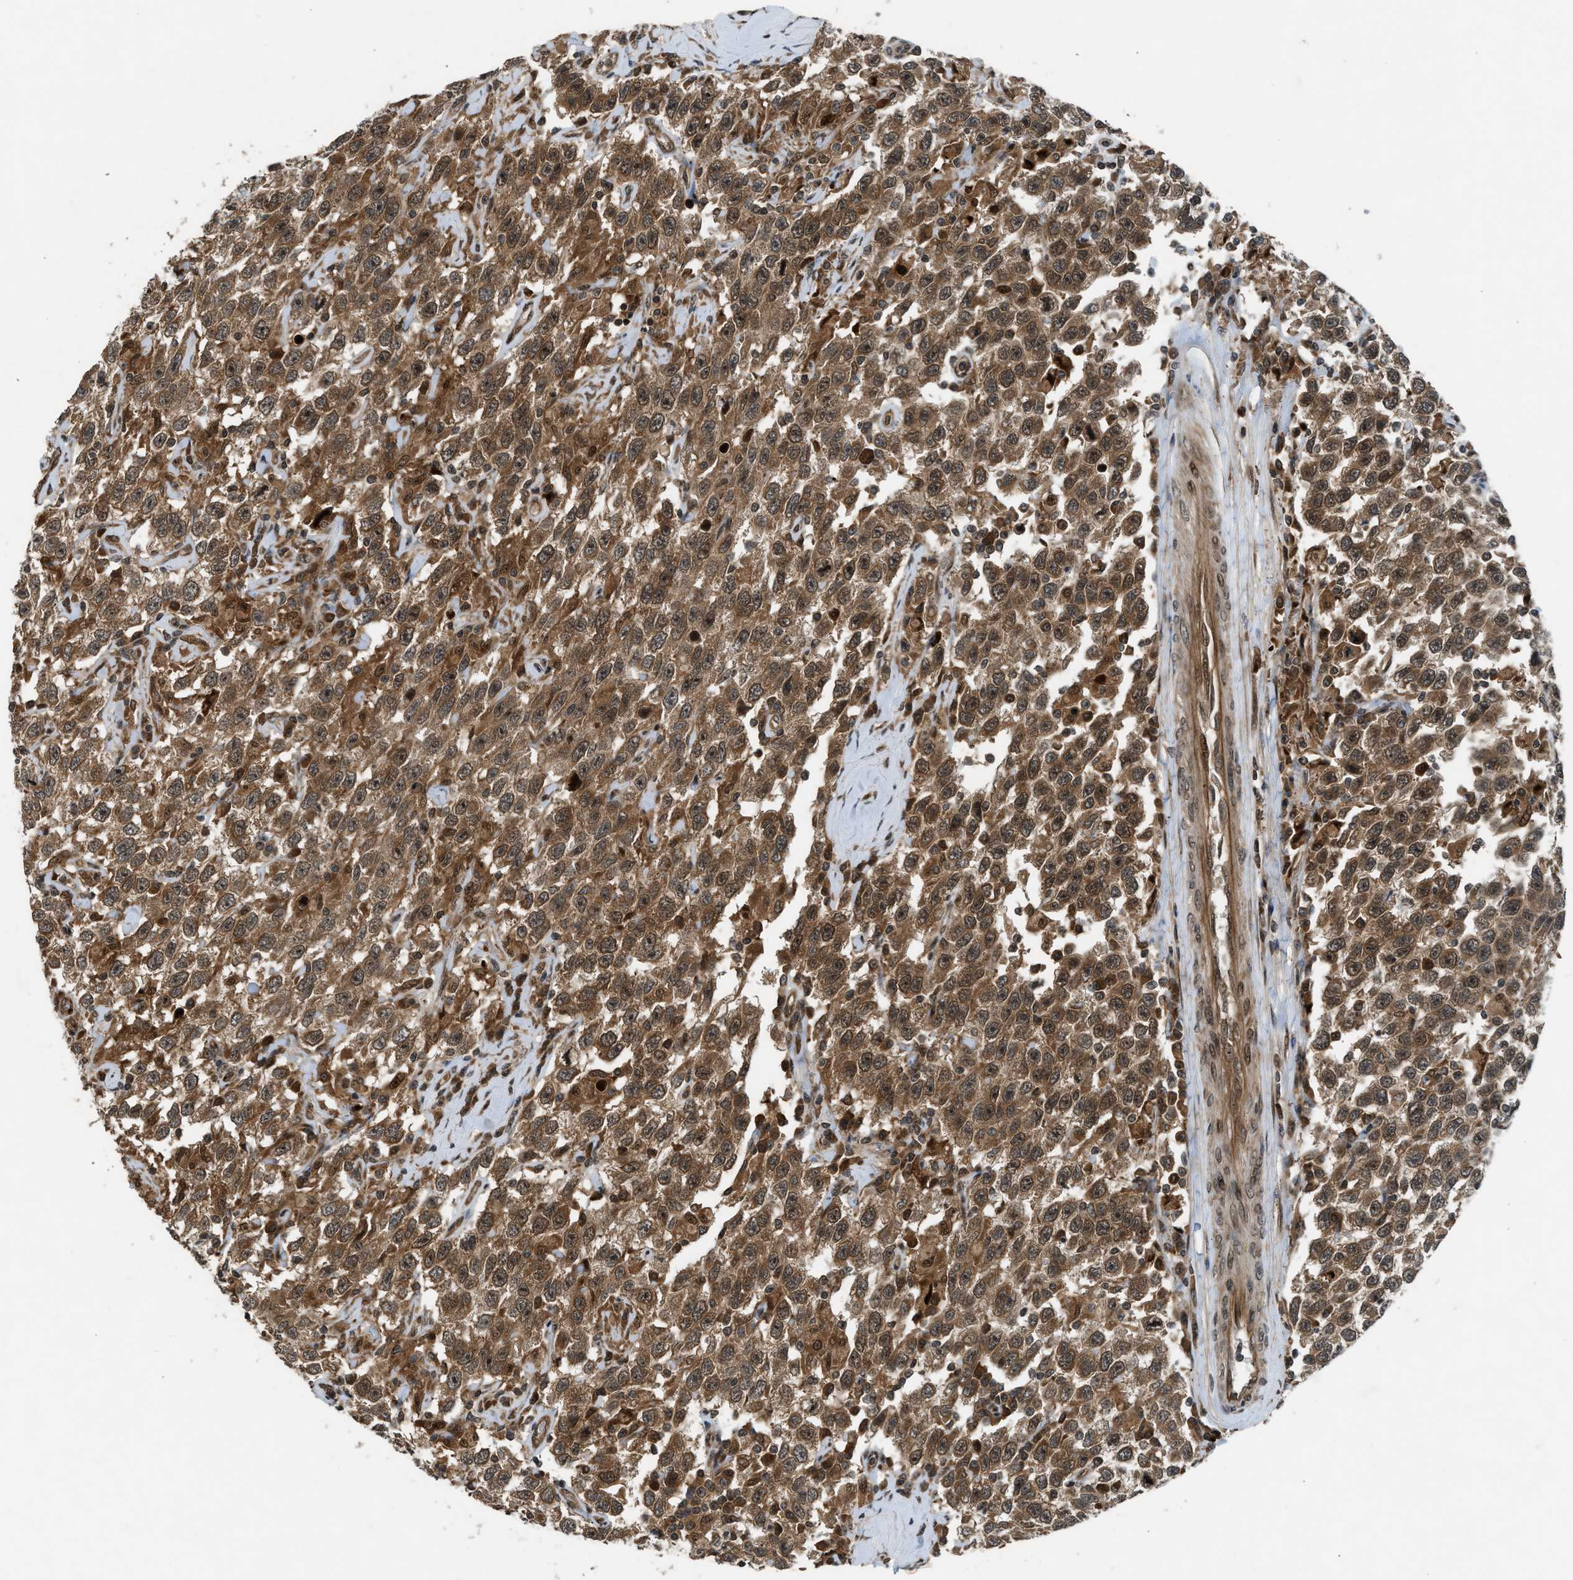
{"staining": {"intensity": "moderate", "quantity": ">75%", "location": "cytoplasmic/membranous"}, "tissue": "testis cancer", "cell_type": "Tumor cells", "image_type": "cancer", "snomed": [{"axis": "morphology", "description": "Seminoma, NOS"}, {"axis": "topography", "description": "Testis"}], "caption": "Approximately >75% of tumor cells in human testis cancer (seminoma) show moderate cytoplasmic/membranous protein staining as visualized by brown immunohistochemical staining.", "gene": "TXNL1", "patient": {"sex": "male", "age": 41}}